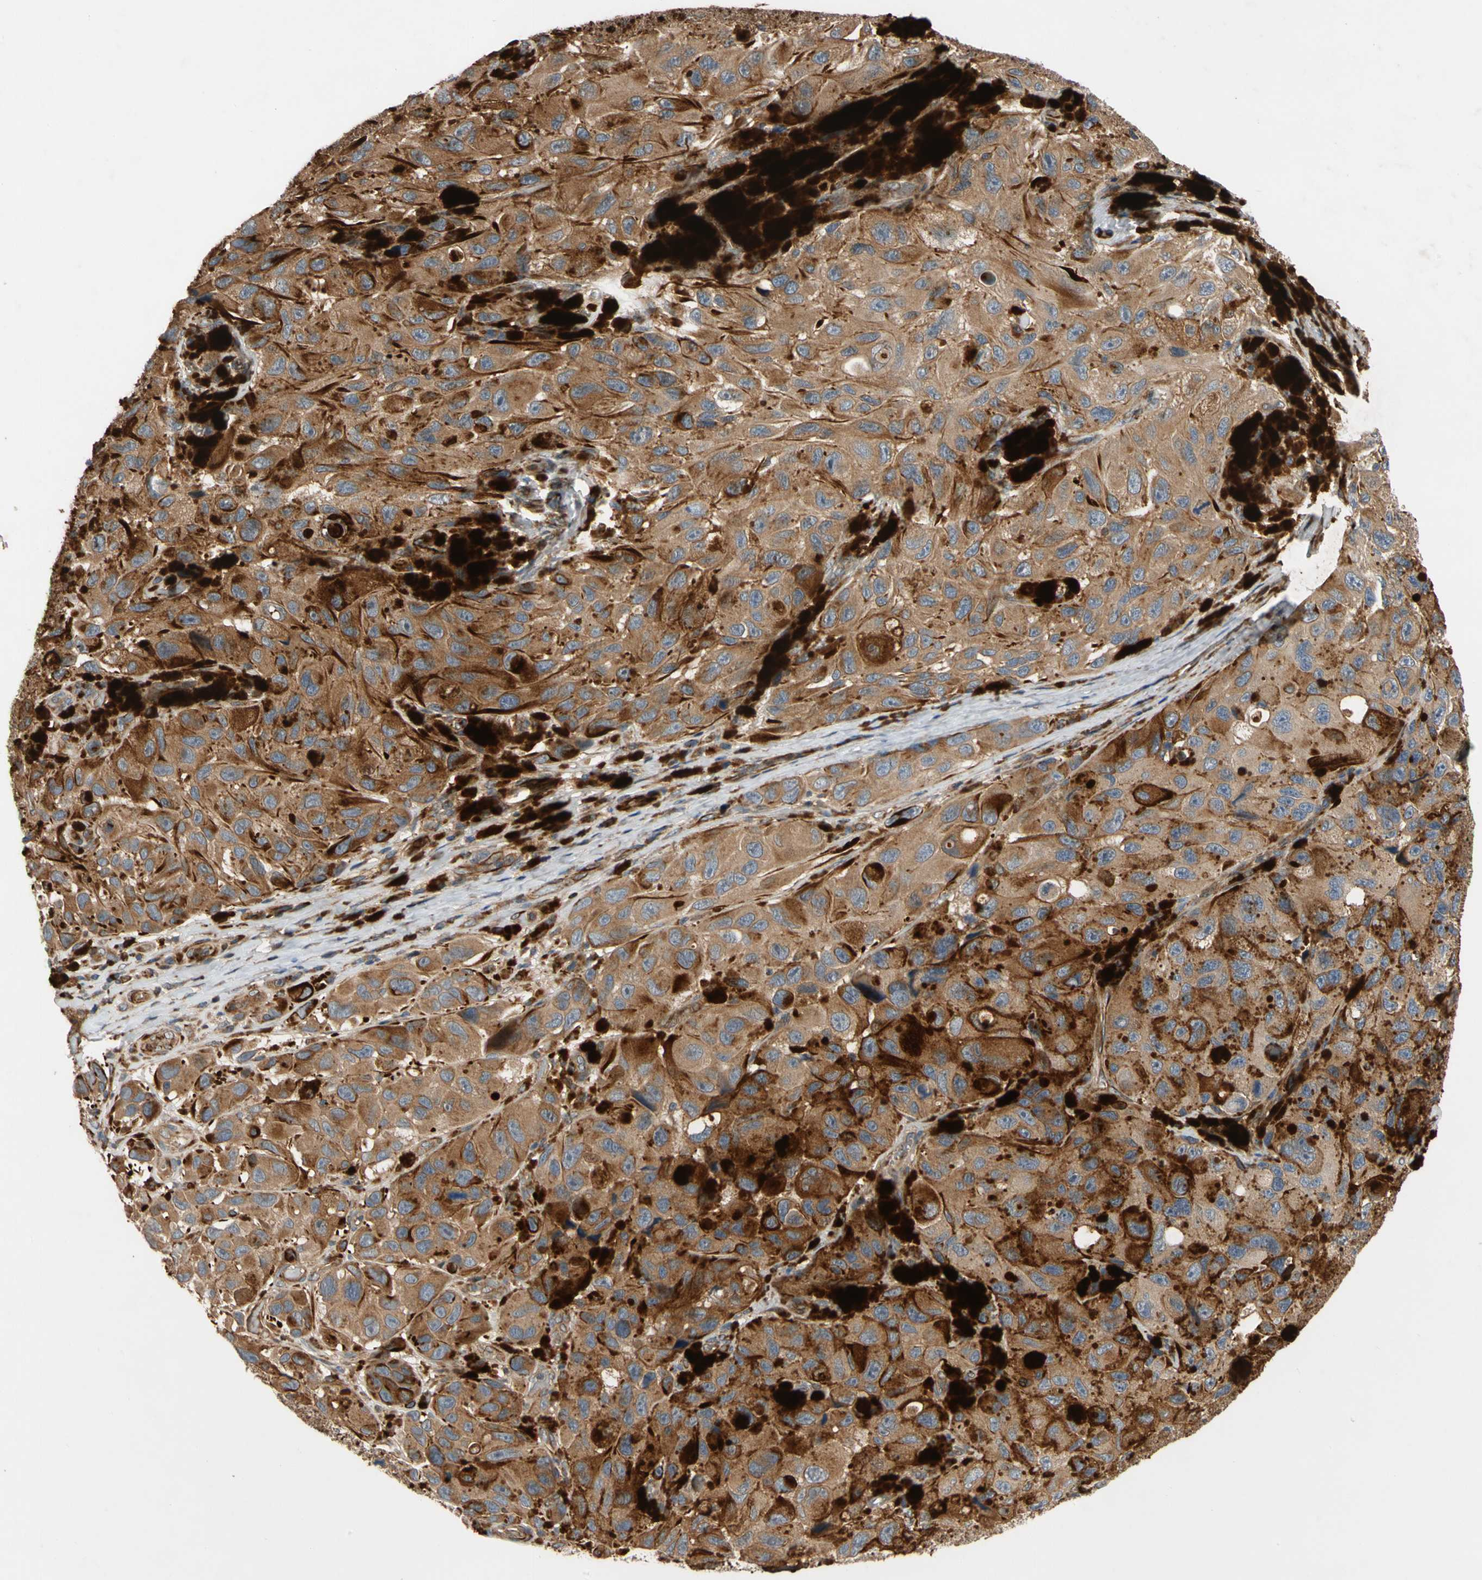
{"staining": {"intensity": "moderate", "quantity": ">75%", "location": "cytoplasmic/membranous"}, "tissue": "melanoma", "cell_type": "Tumor cells", "image_type": "cancer", "snomed": [{"axis": "morphology", "description": "Malignant melanoma, NOS"}, {"axis": "topography", "description": "Skin"}], "caption": "Immunohistochemistry staining of melanoma, which shows medium levels of moderate cytoplasmic/membranous staining in about >75% of tumor cells indicating moderate cytoplasmic/membranous protein positivity. The staining was performed using DAB (3,3'-diaminobenzidine) (brown) for protein detection and nuclei were counterstained in hematoxylin (blue).", "gene": "FGD6", "patient": {"sex": "female", "age": 73}}